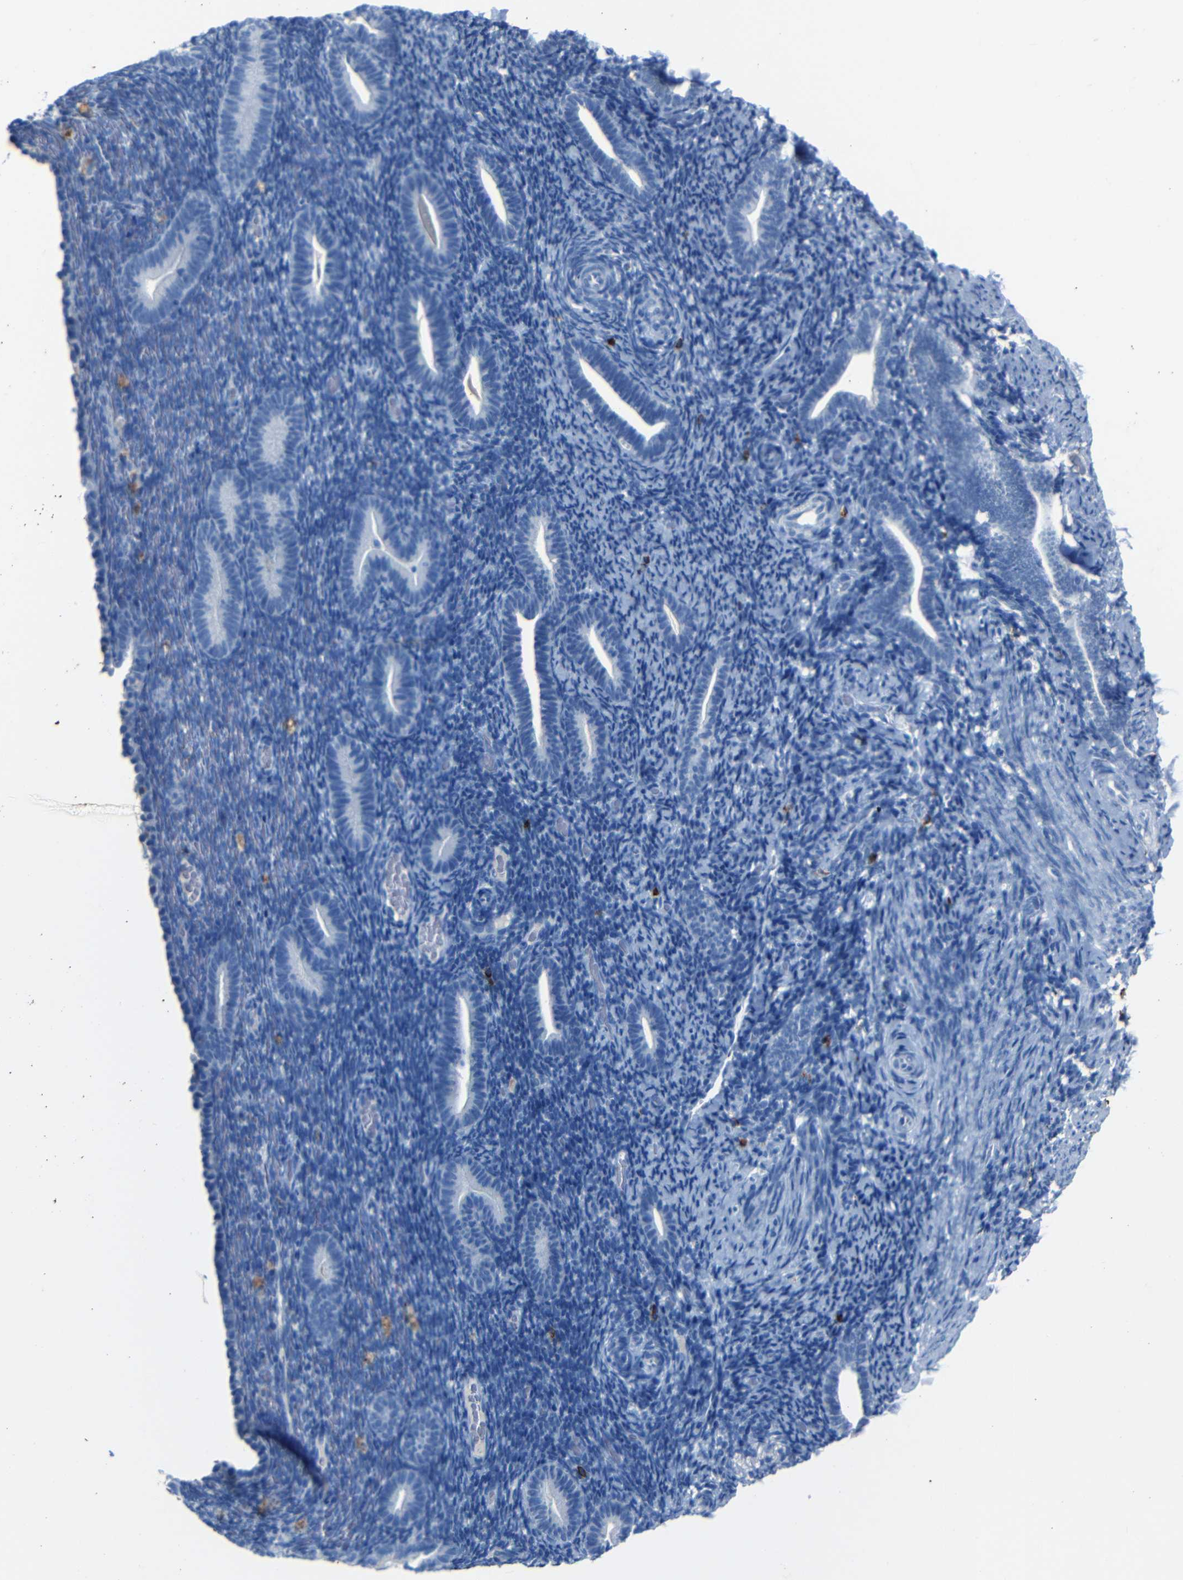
{"staining": {"intensity": "negative", "quantity": "none", "location": "none"}, "tissue": "endometrium", "cell_type": "Cells in endometrial stroma", "image_type": "normal", "snomed": [{"axis": "morphology", "description": "Normal tissue, NOS"}, {"axis": "topography", "description": "Endometrium"}], "caption": "Cells in endometrial stroma are negative for brown protein staining in benign endometrium. Nuclei are stained in blue.", "gene": "CLDN11", "patient": {"sex": "female", "age": 51}}